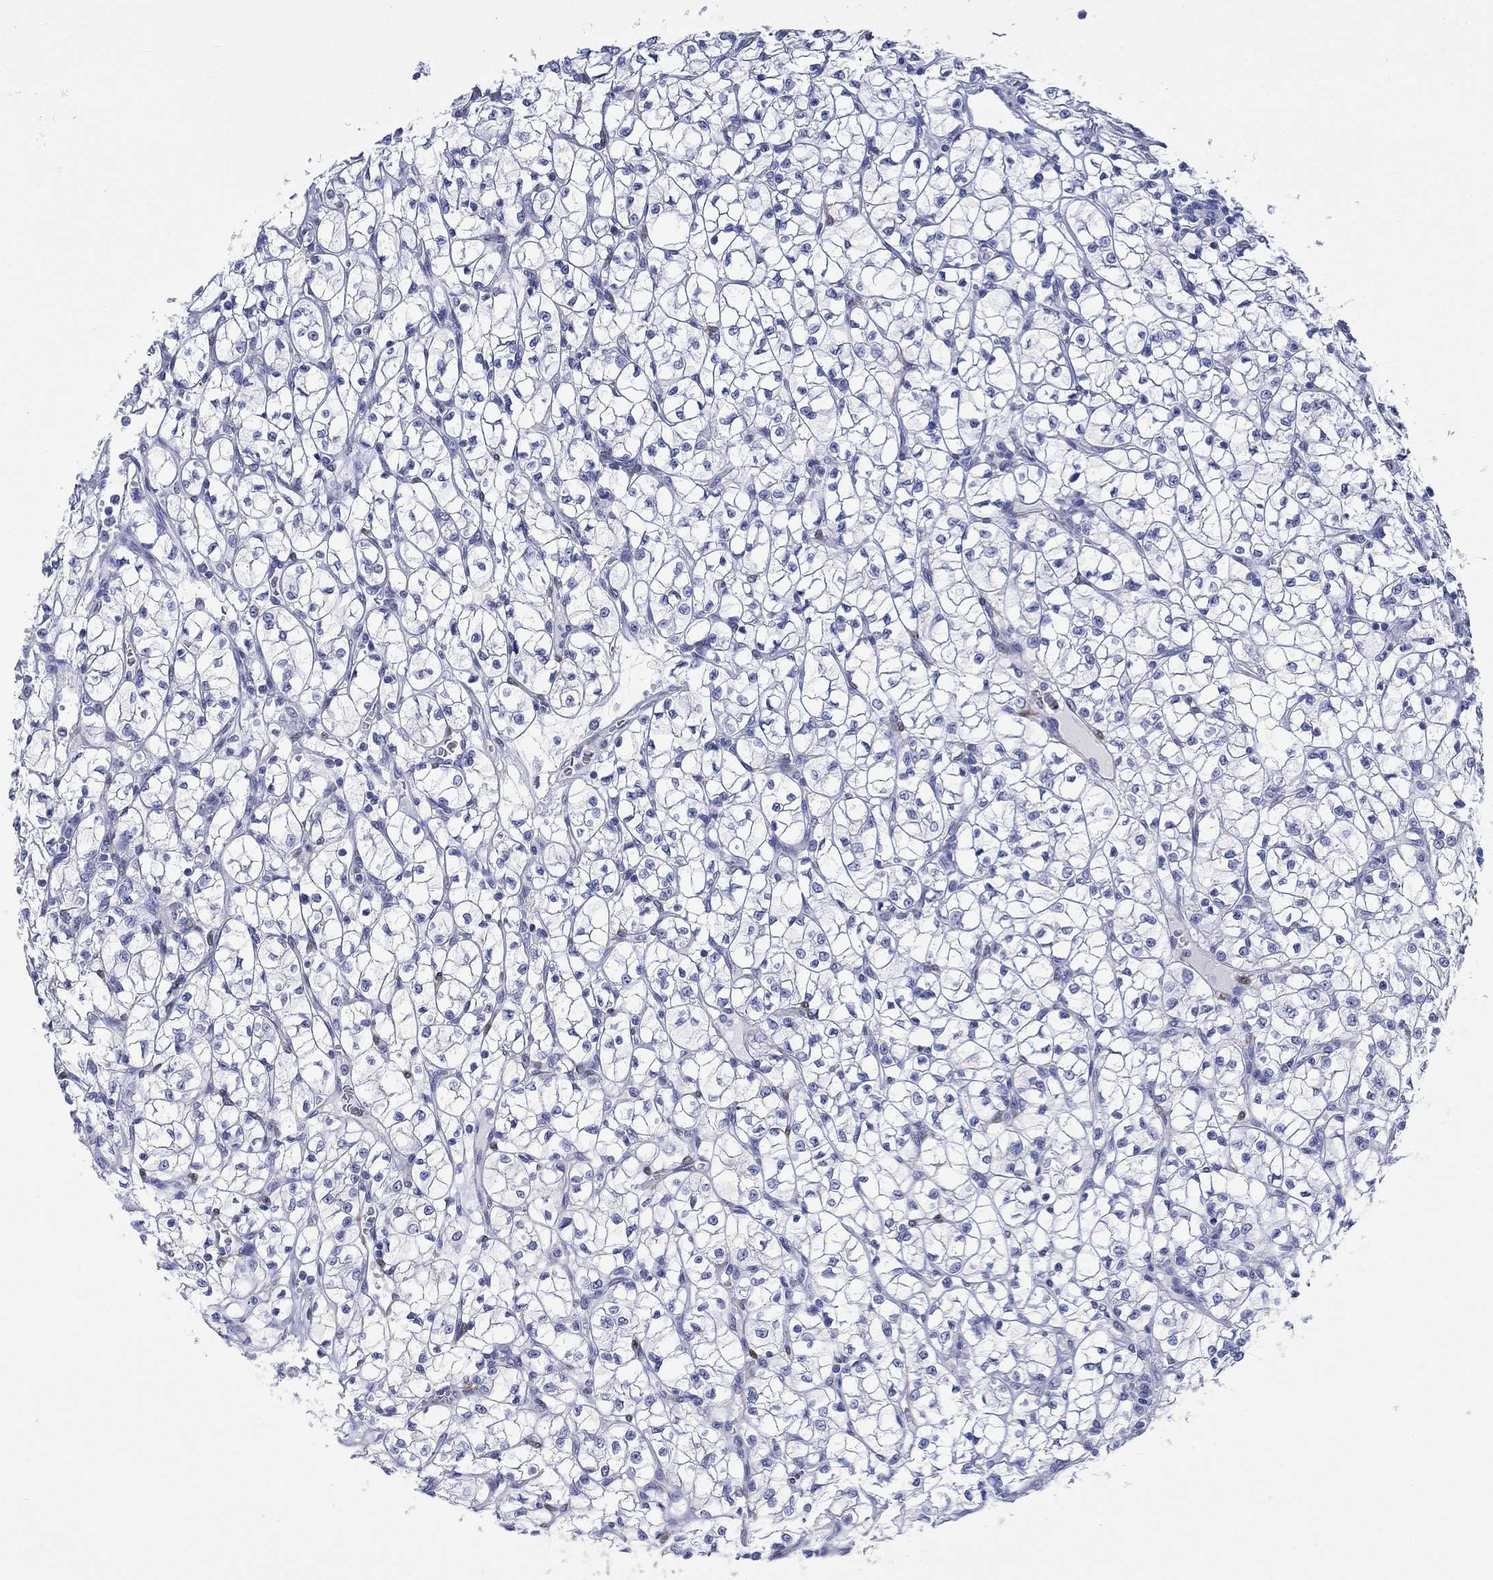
{"staining": {"intensity": "negative", "quantity": "none", "location": "none"}, "tissue": "renal cancer", "cell_type": "Tumor cells", "image_type": "cancer", "snomed": [{"axis": "morphology", "description": "Adenocarcinoma, NOS"}, {"axis": "topography", "description": "Kidney"}], "caption": "IHC micrograph of renal cancer (adenocarcinoma) stained for a protein (brown), which displays no expression in tumor cells. The staining was performed using DAB to visualize the protein expression in brown, while the nuclei were stained in blue with hematoxylin (Magnification: 20x).", "gene": "MSI1", "patient": {"sex": "female", "age": 64}}